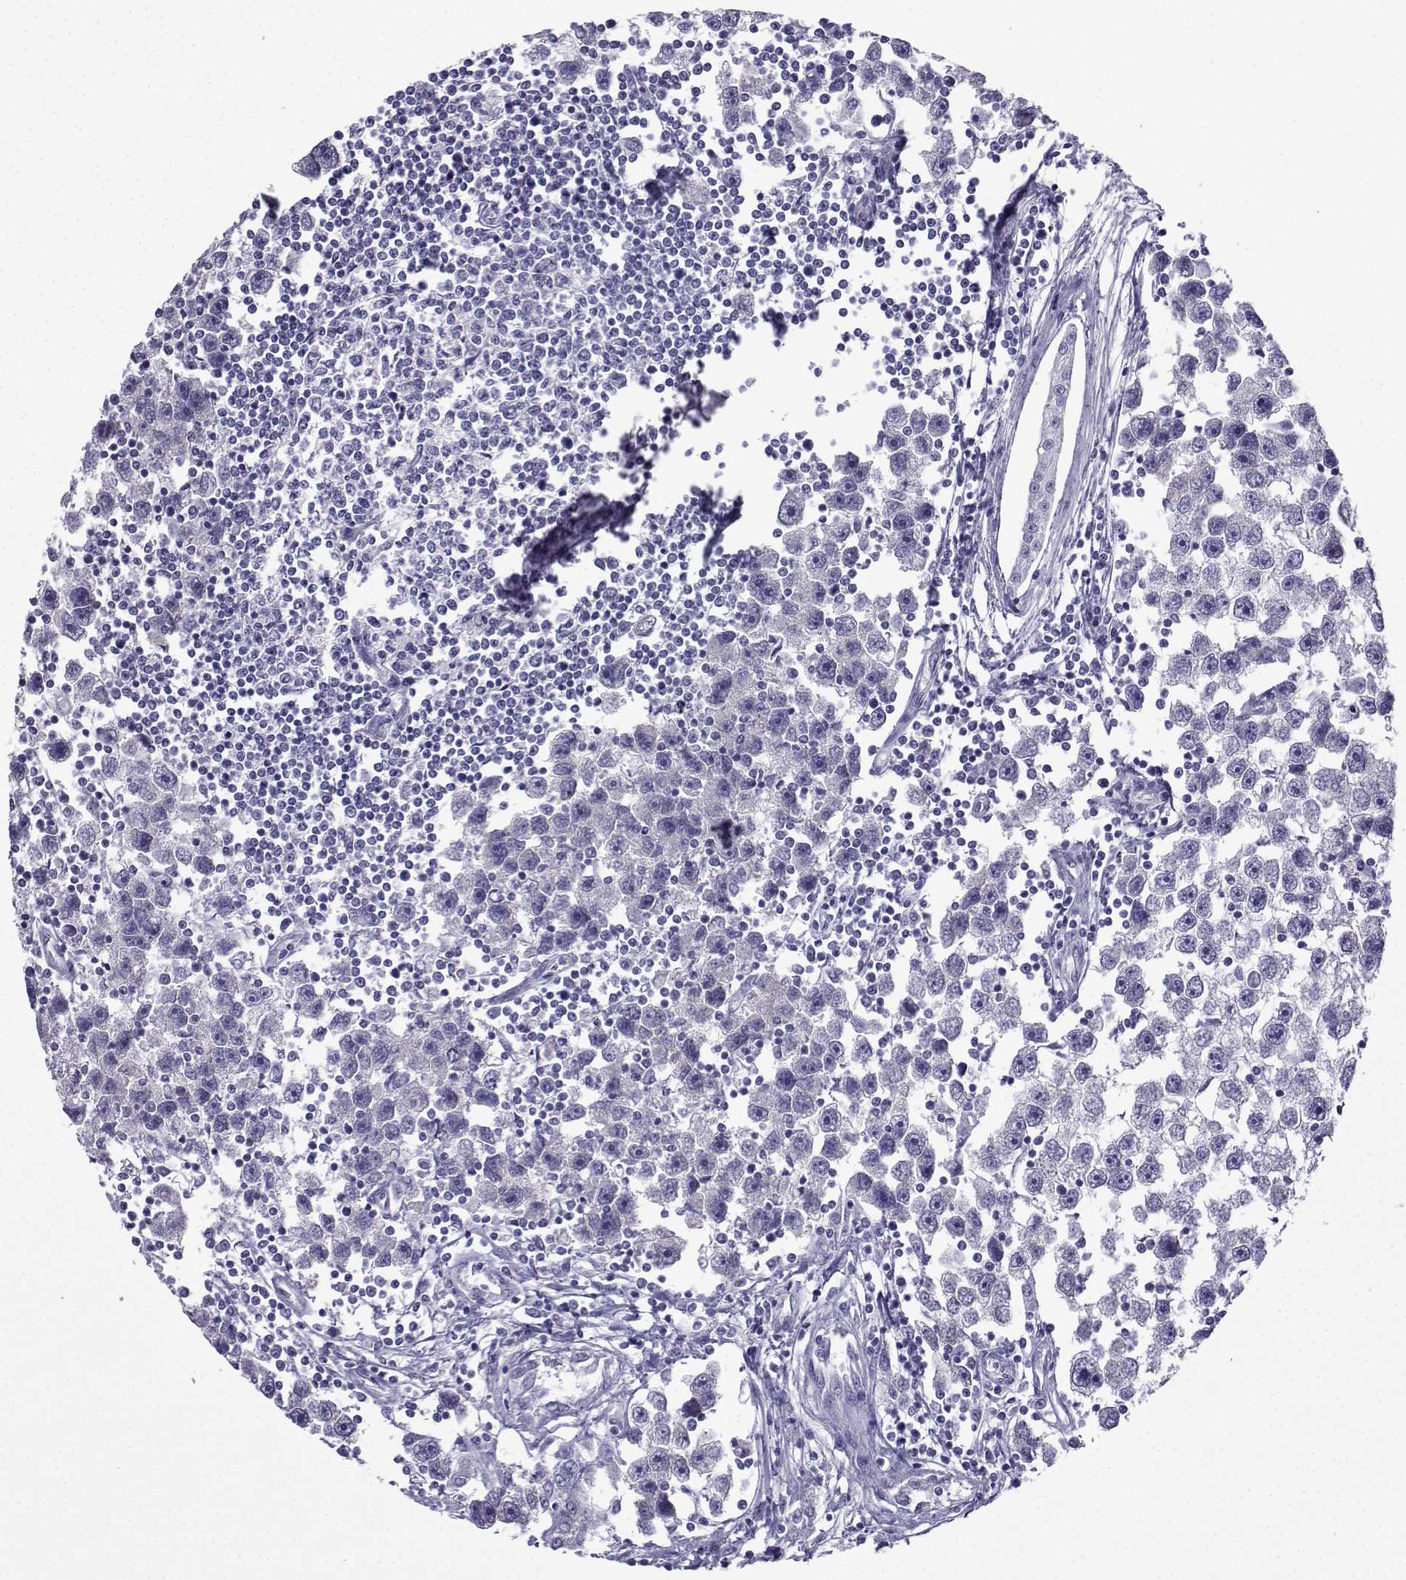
{"staining": {"intensity": "negative", "quantity": "none", "location": "none"}, "tissue": "testis cancer", "cell_type": "Tumor cells", "image_type": "cancer", "snomed": [{"axis": "morphology", "description": "Seminoma, NOS"}, {"axis": "topography", "description": "Testis"}], "caption": "Micrograph shows no protein expression in tumor cells of testis seminoma tissue. The staining is performed using DAB (3,3'-diaminobenzidine) brown chromogen with nuclei counter-stained in using hematoxylin.", "gene": "ACRBP", "patient": {"sex": "male", "age": 30}}